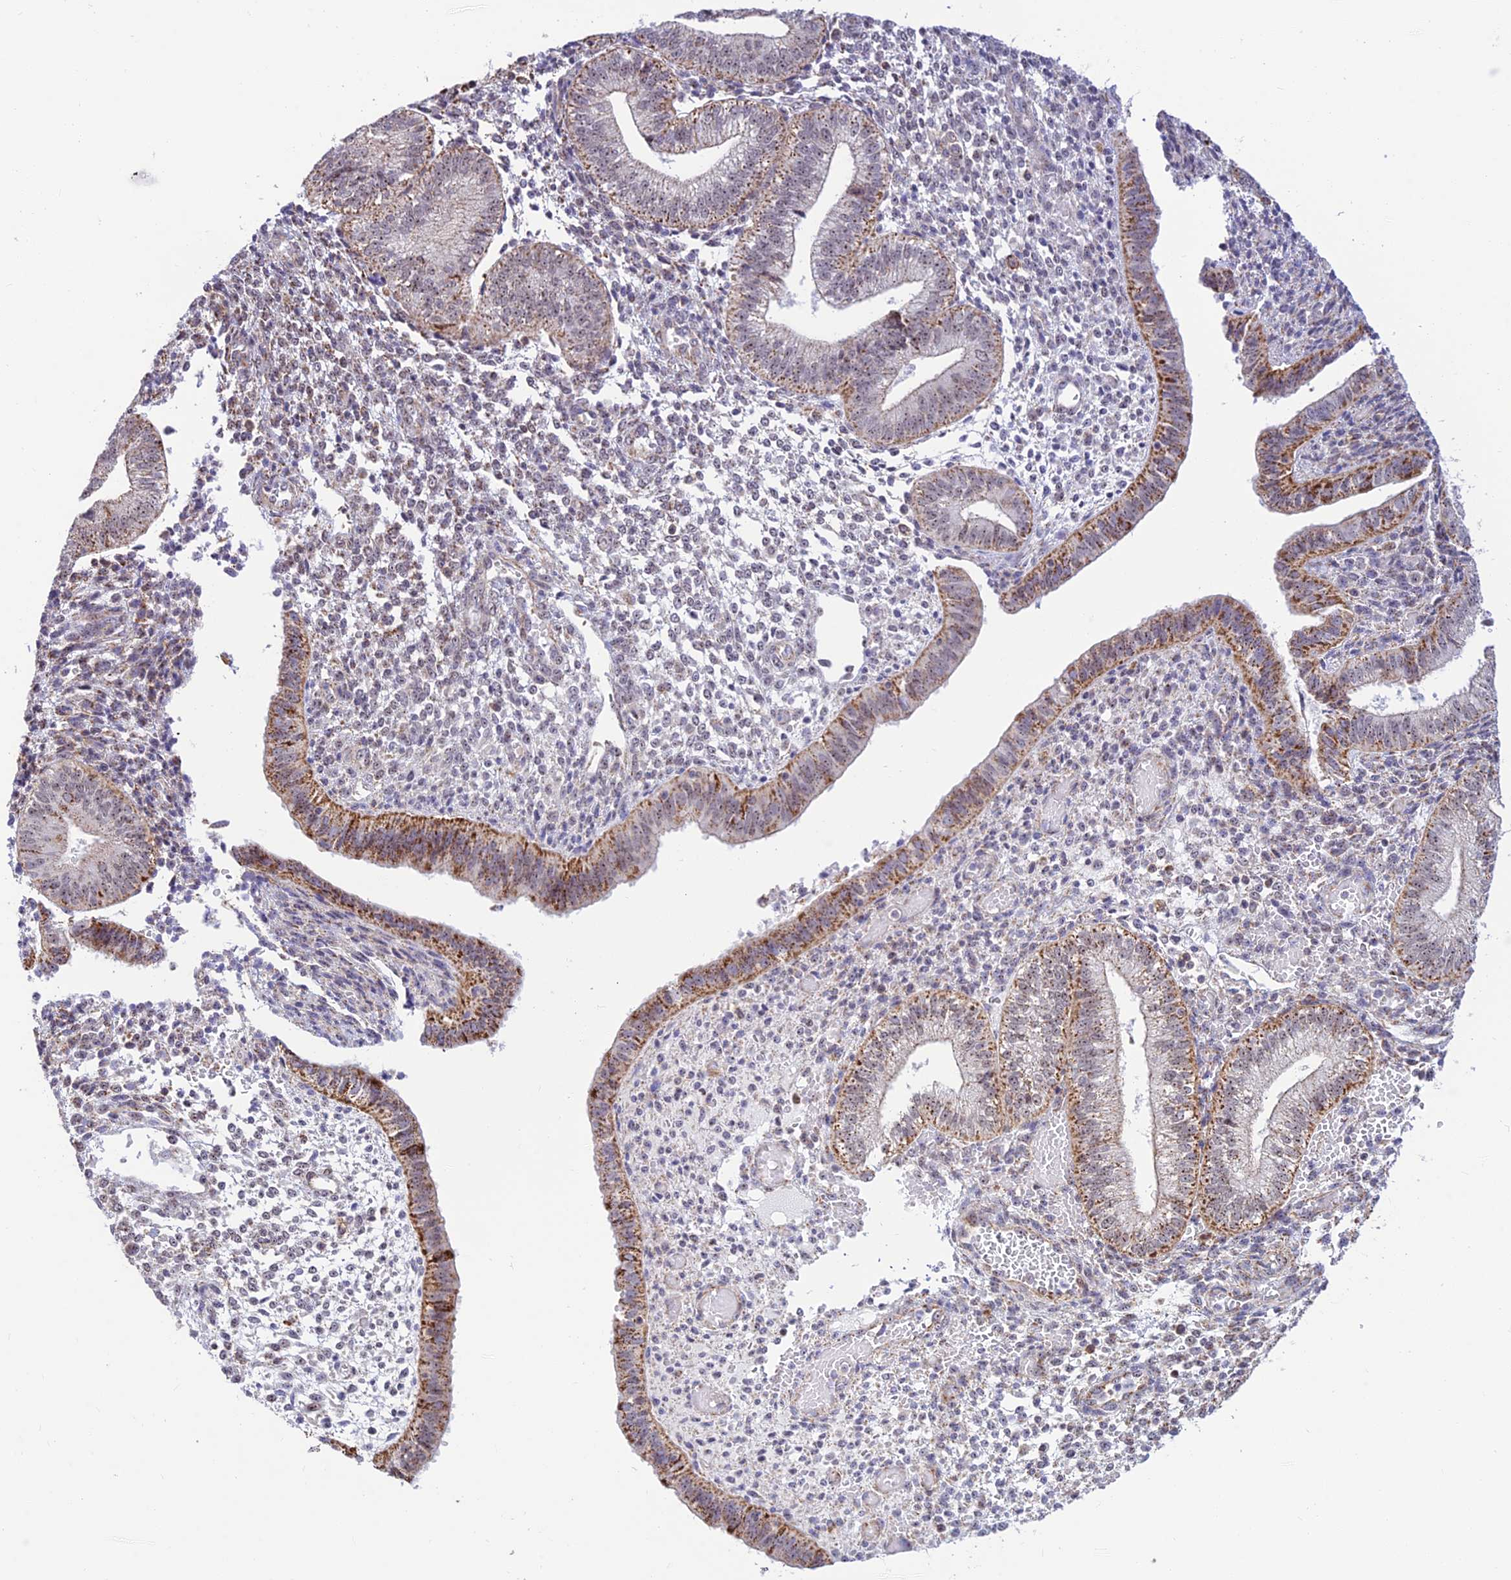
{"staining": {"intensity": "weak", "quantity": "25%-75%", "location": "cytoplasmic/membranous,nuclear"}, "tissue": "endometrium", "cell_type": "Cells in endometrial stroma", "image_type": "normal", "snomed": [{"axis": "morphology", "description": "Normal tissue, NOS"}, {"axis": "topography", "description": "Endometrium"}], "caption": "Immunohistochemical staining of benign human endometrium shows 25%-75% levels of weak cytoplasmic/membranous,nuclear protein staining in about 25%-75% of cells in endometrial stroma. The protein is stained brown, and the nuclei are stained in blue (DAB (3,3'-diaminobenzidine) IHC with brightfield microscopy, high magnification).", "gene": "POLR1G", "patient": {"sex": "female", "age": 34}}